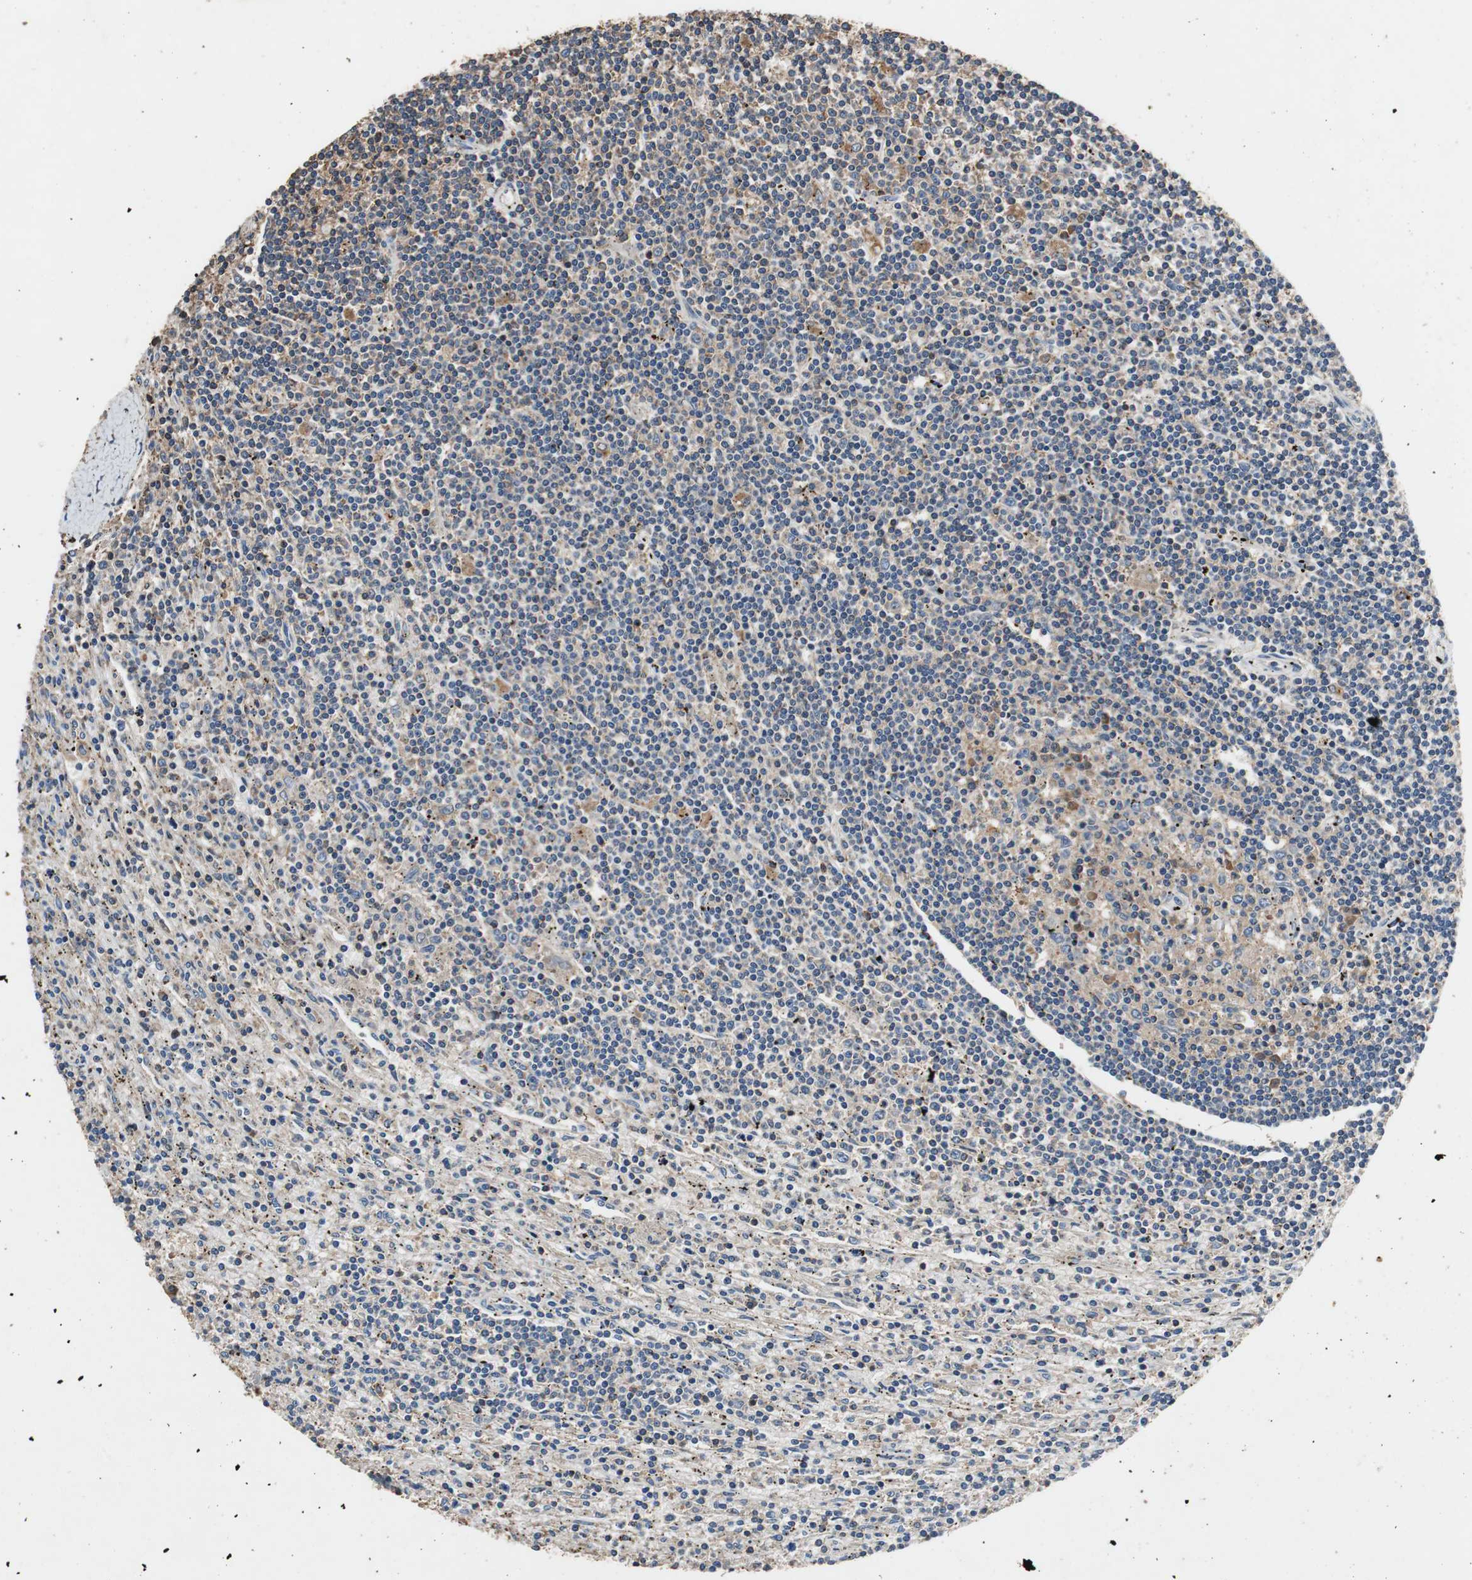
{"staining": {"intensity": "weak", "quantity": "<25%", "location": "cytoplasmic/membranous"}, "tissue": "lymphoma", "cell_type": "Tumor cells", "image_type": "cancer", "snomed": [{"axis": "morphology", "description": "Malignant lymphoma, non-Hodgkin's type, Low grade"}, {"axis": "topography", "description": "Spleen"}], "caption": "A micrograph of human low-grade malignant lymphoma, non-Hodgkin's type is negative for staining in tumor cells.", "gene": "TNFRSF14", "patient": {"sex": "male", "age": 76}}